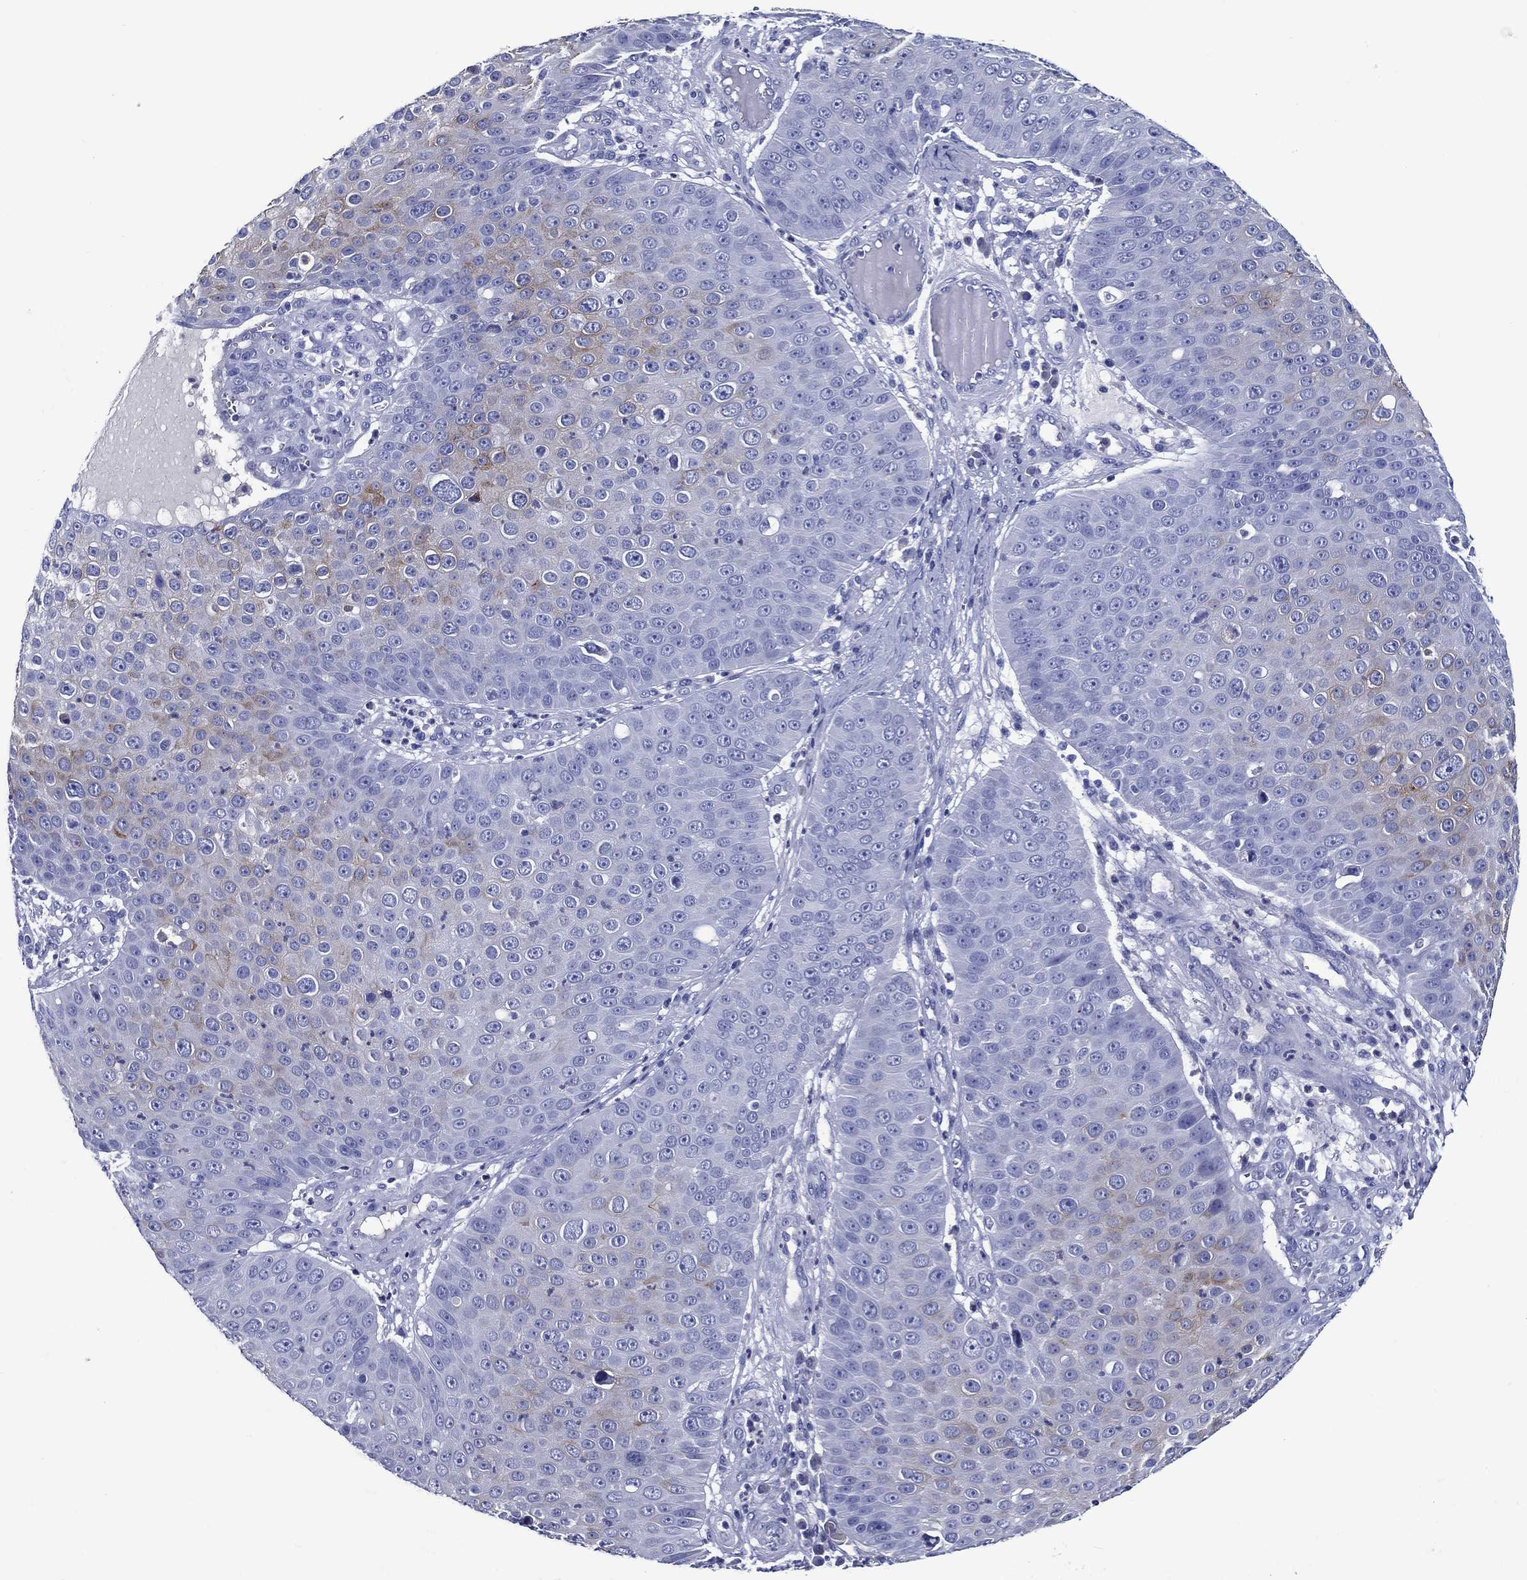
{"staining": {"intensity": "weak", "quantity": "<25%", "location": "cytoplasmic/membranous"}, "tissue": "skin cancer", "cell_type": "Tumor cells", "image_type": "cancer", "snomed": [{"axis": "morphology", "description": "Squamous cell carcinoma, NOS"}, {"axis": "topography", "description": "Skin"}], "caption": "Protein analysis of skin cancer demonstrates no significant staining in tumor cells.", "gene": "ACE2", "patient": {"sex": "male", "age": 71}}